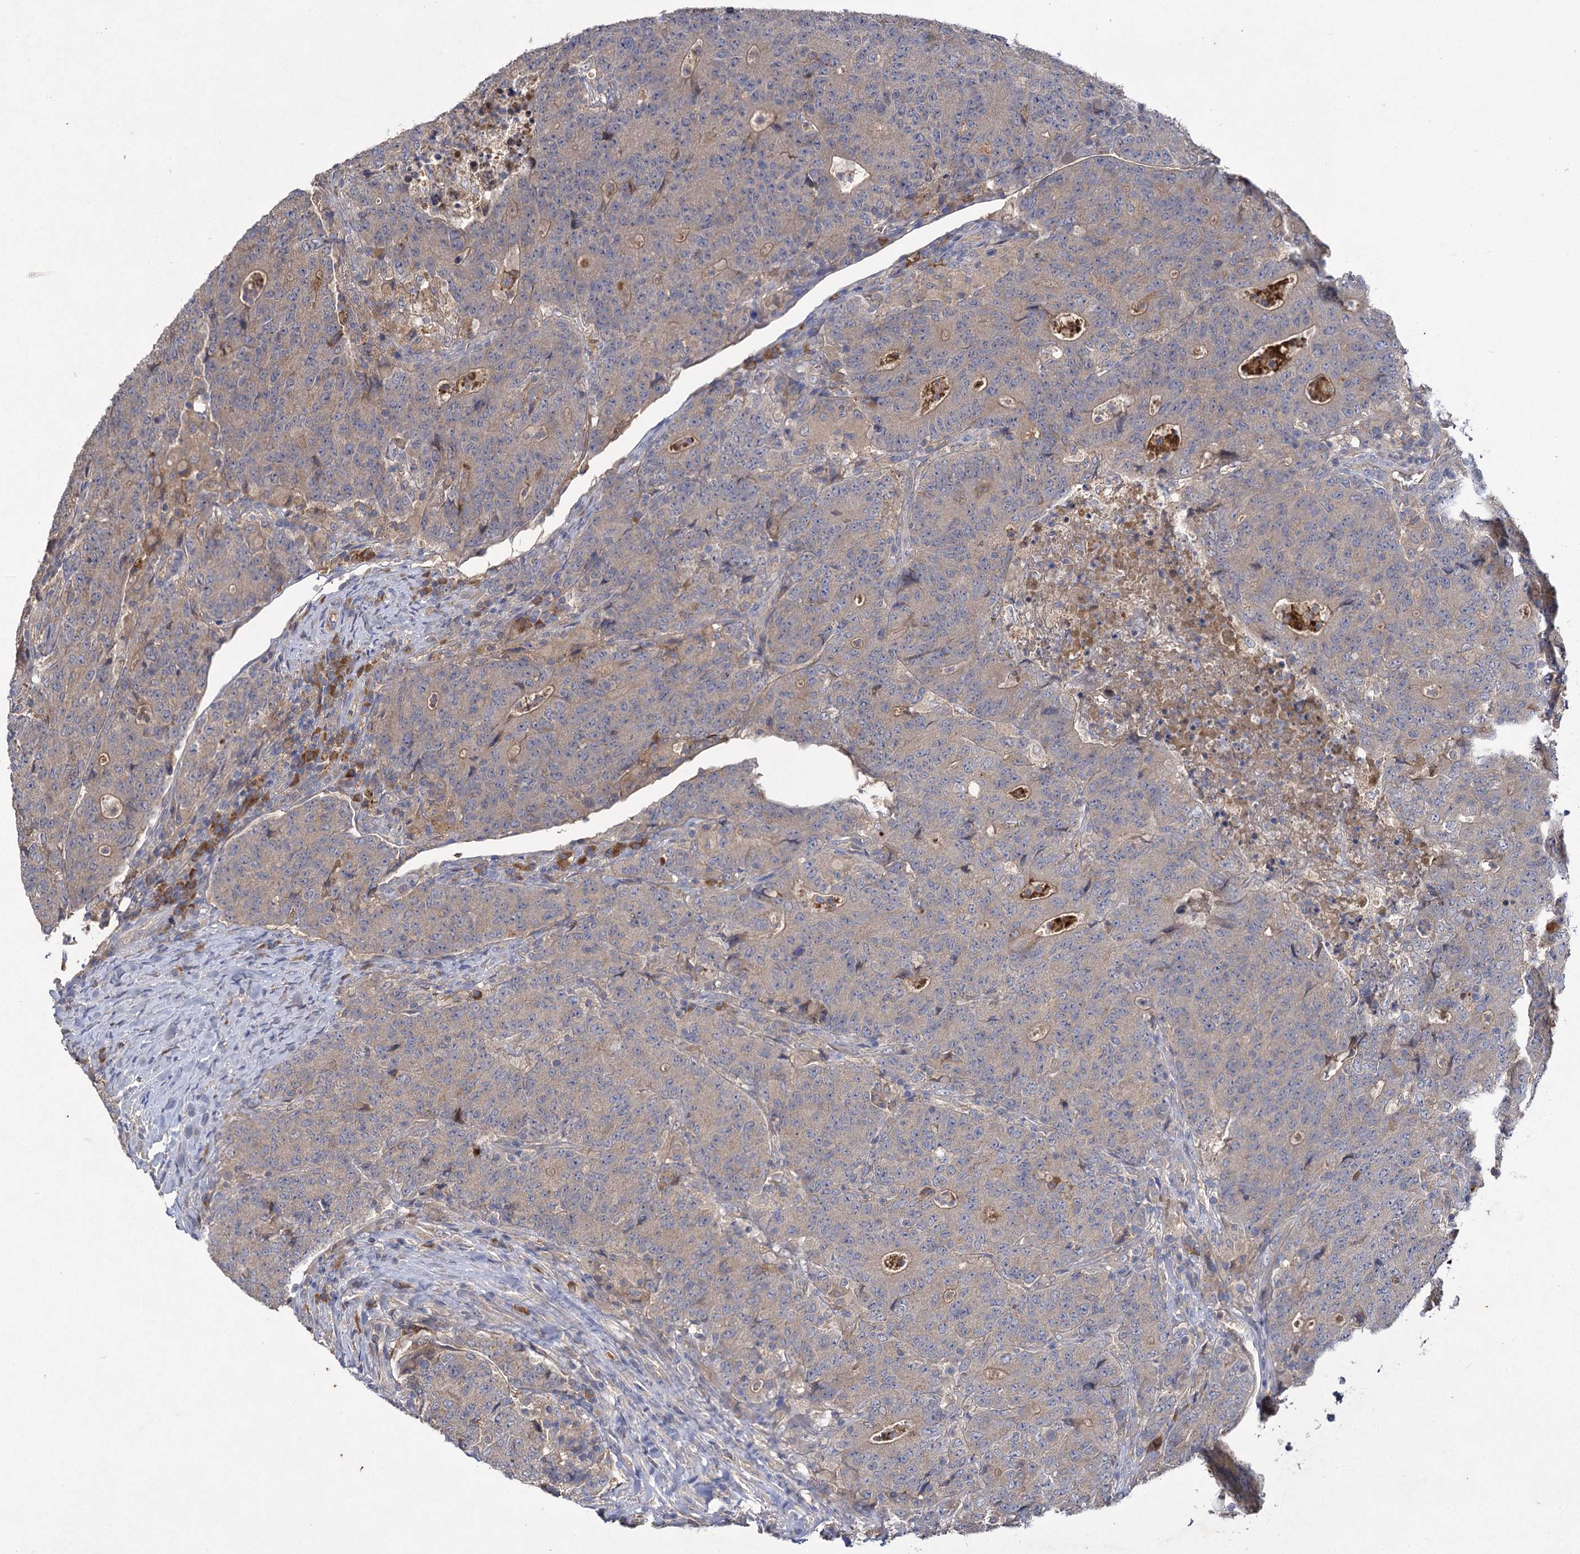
{"staining": {"intensity": "weak", "quantity": "25%-75%", "location": "cytoplasmic/membranous"}, "tissue": "colorectal cancer", "cell_type": "Tumor cells", "image_type": "cancer", "snomed": [{"axis": "morphology", "description": "Adenocarcinoma, NOS"}, {"axis": "topography", "description": "Colon"}], "caption": "About 25%-75% of tumor cells in human adenocarcinoma (colorectal) demonstrate weak cytoplasmic/membranous protein expression as visualized by brown immunohistochemical staining.", "gene": "USP50", "patient": {"sex": "female", "age": 75}}